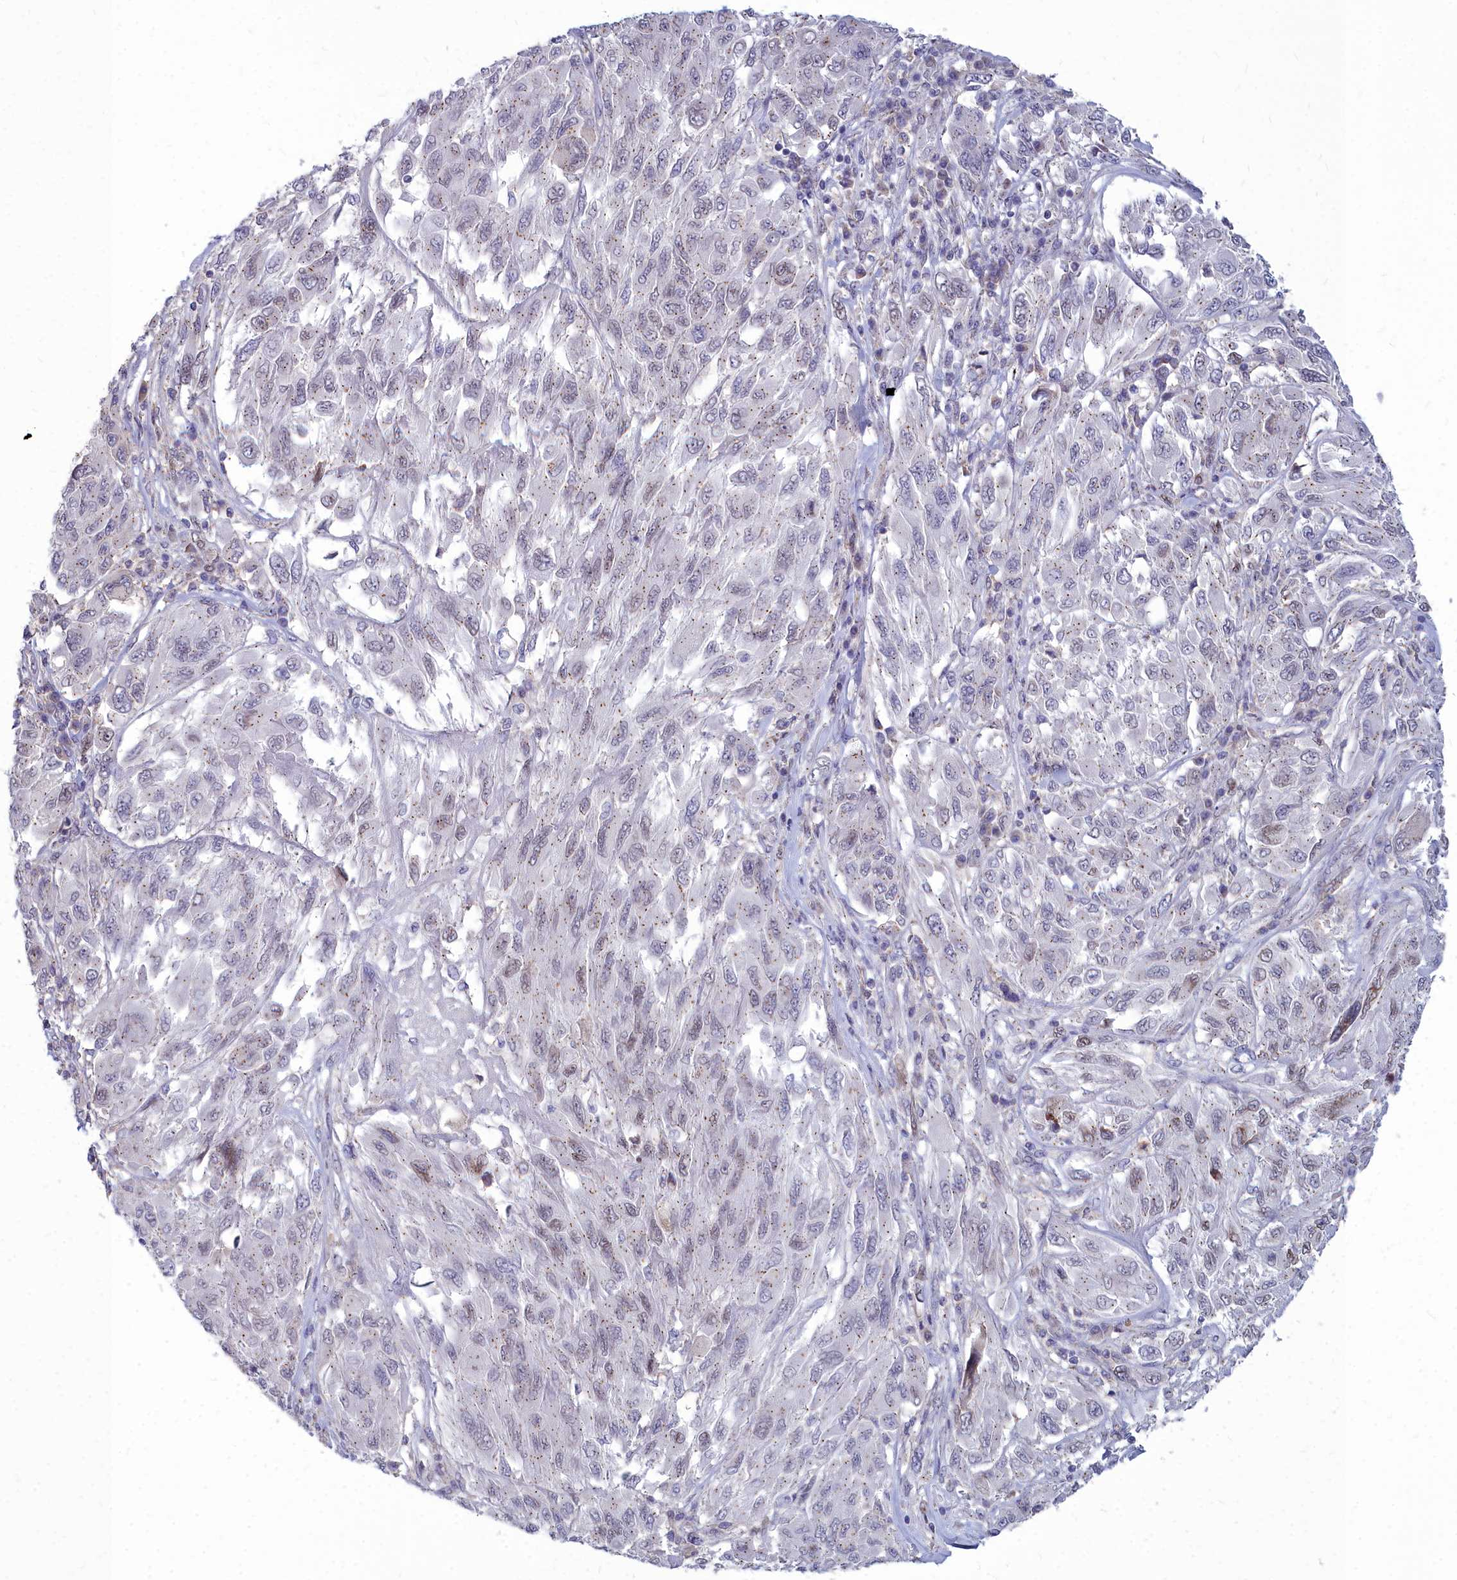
{"staining": {"intensity": "weak", "quantity": "25%-75%", "location": "cytoplasmic/membranous,nuclear"}, "tissue": "melanoma", "cell_type": "Tumor cells", "image_type": "cancer", "snomed": [{"axis": "morphology", "description": "Malignant melanoma, NOS"}, {"axis": "topography", "description": "Skin"}], "caption": "About 25%-75% of tumor cells in malignant melanoma display weak cytoplasmic/membranous and nuclear protein positivity as visualized by brown immunohistochemical staining.", "gene": "NOXA1", "patient": {"sex": "female", "age": 91}}